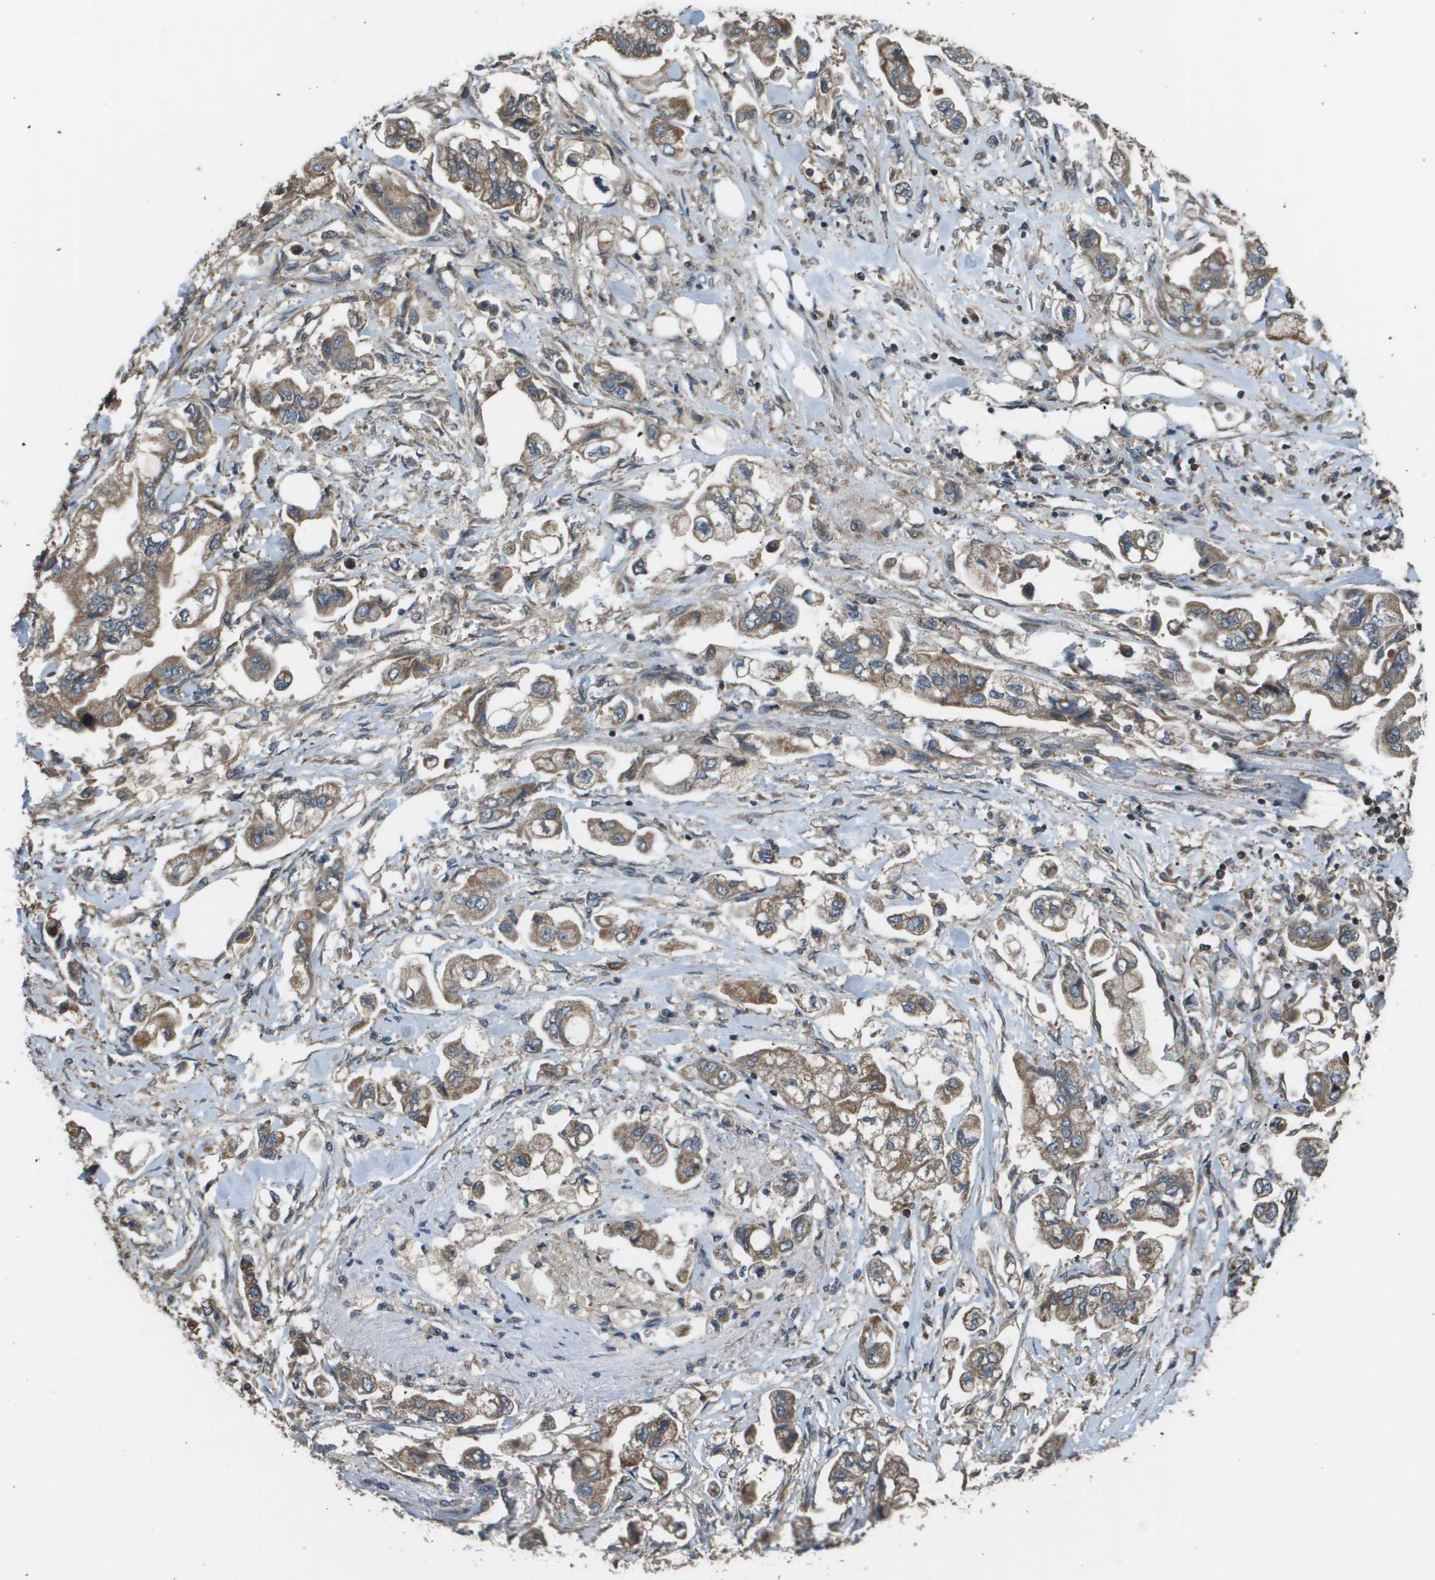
{"staining": {"intensity": "moderate", "quantity": ">75%", "location": "cytoplasmic/membranous"}, "tissue": "stomach cancer", "cell_type": "Tumor cells", "image_type": "cancer", "snomed": [{"axis": "morphology", "description": "Adenocarcinoma, NOS"}, {"axis": "topography", "description": "Stomach"}], "caption": "Immunohistochemistry of human stomach adenocarcinoma exhibits medium levels of moderate cytoplasmic/membranous positivity in approximately >75% of tumor cells.", "gene": "PLPBP", "patient": {"sex": "male", "age": 62}}